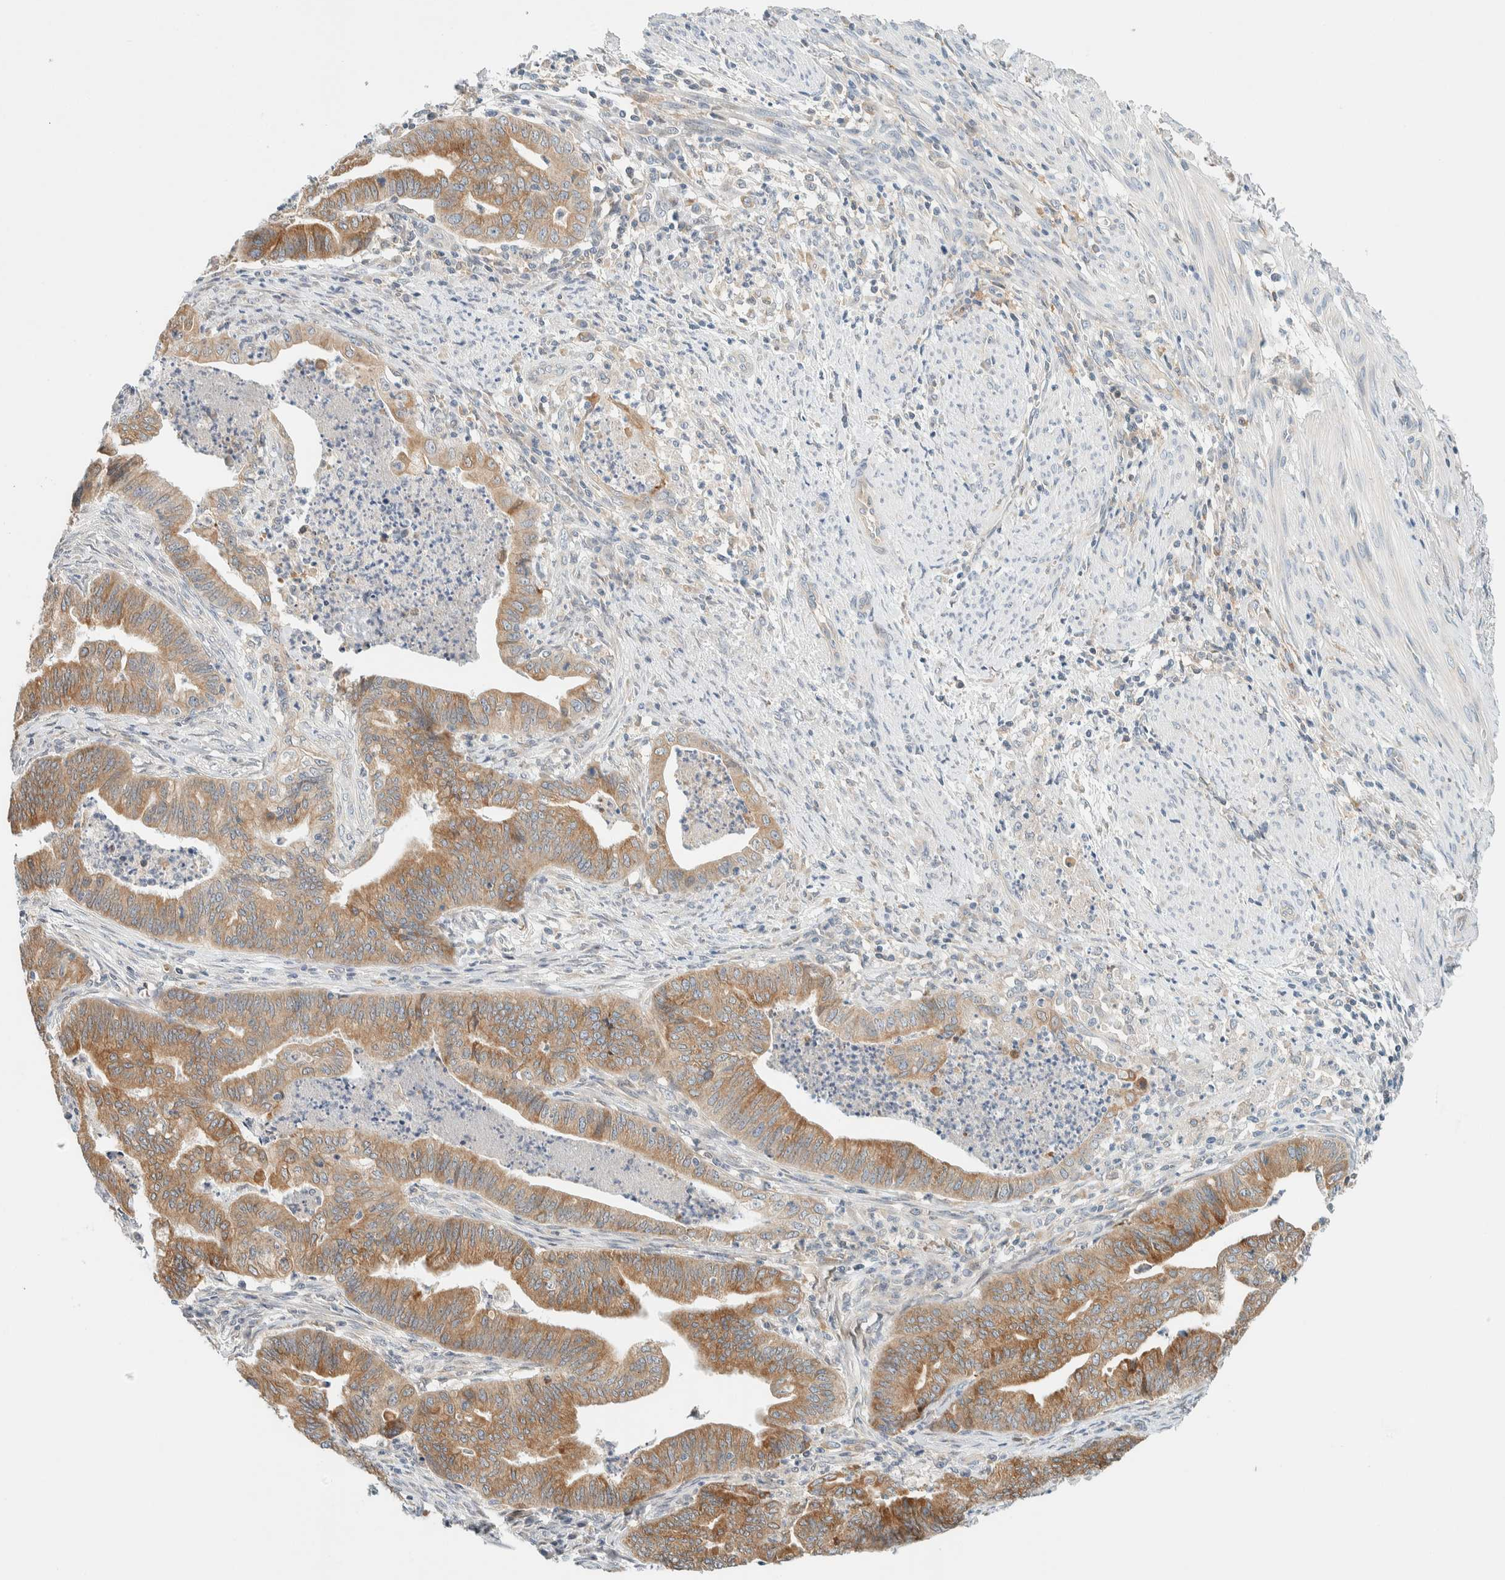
{"staining": {"intensity": "moderate", "quantity": ">75%", "location": "cytoplasmic/membranous"}, "tissue": "endometrial cancer", "cell_type": "Tumor cells", "image_type": "cancer", "snomed": [{"axis": "morphology", "description": "Polyp, NOS"}, {"axis": "morphology", "description": "Adenocarcinoma, NOS"}, {"axis": "morphology", "description": "Adenoma, NOS"}, {"axis": "topography", "description": "Endometrium"}], "caption": "Endometrial cancer (adenocarcinoma) stained with immunohistochemistry (IHC) reveals moderate cytoplasmic/membranous expression in approximately >75% of tumor cells.", "gene": "SUMF2", "patient": {"sex": "female", "age": 79}}